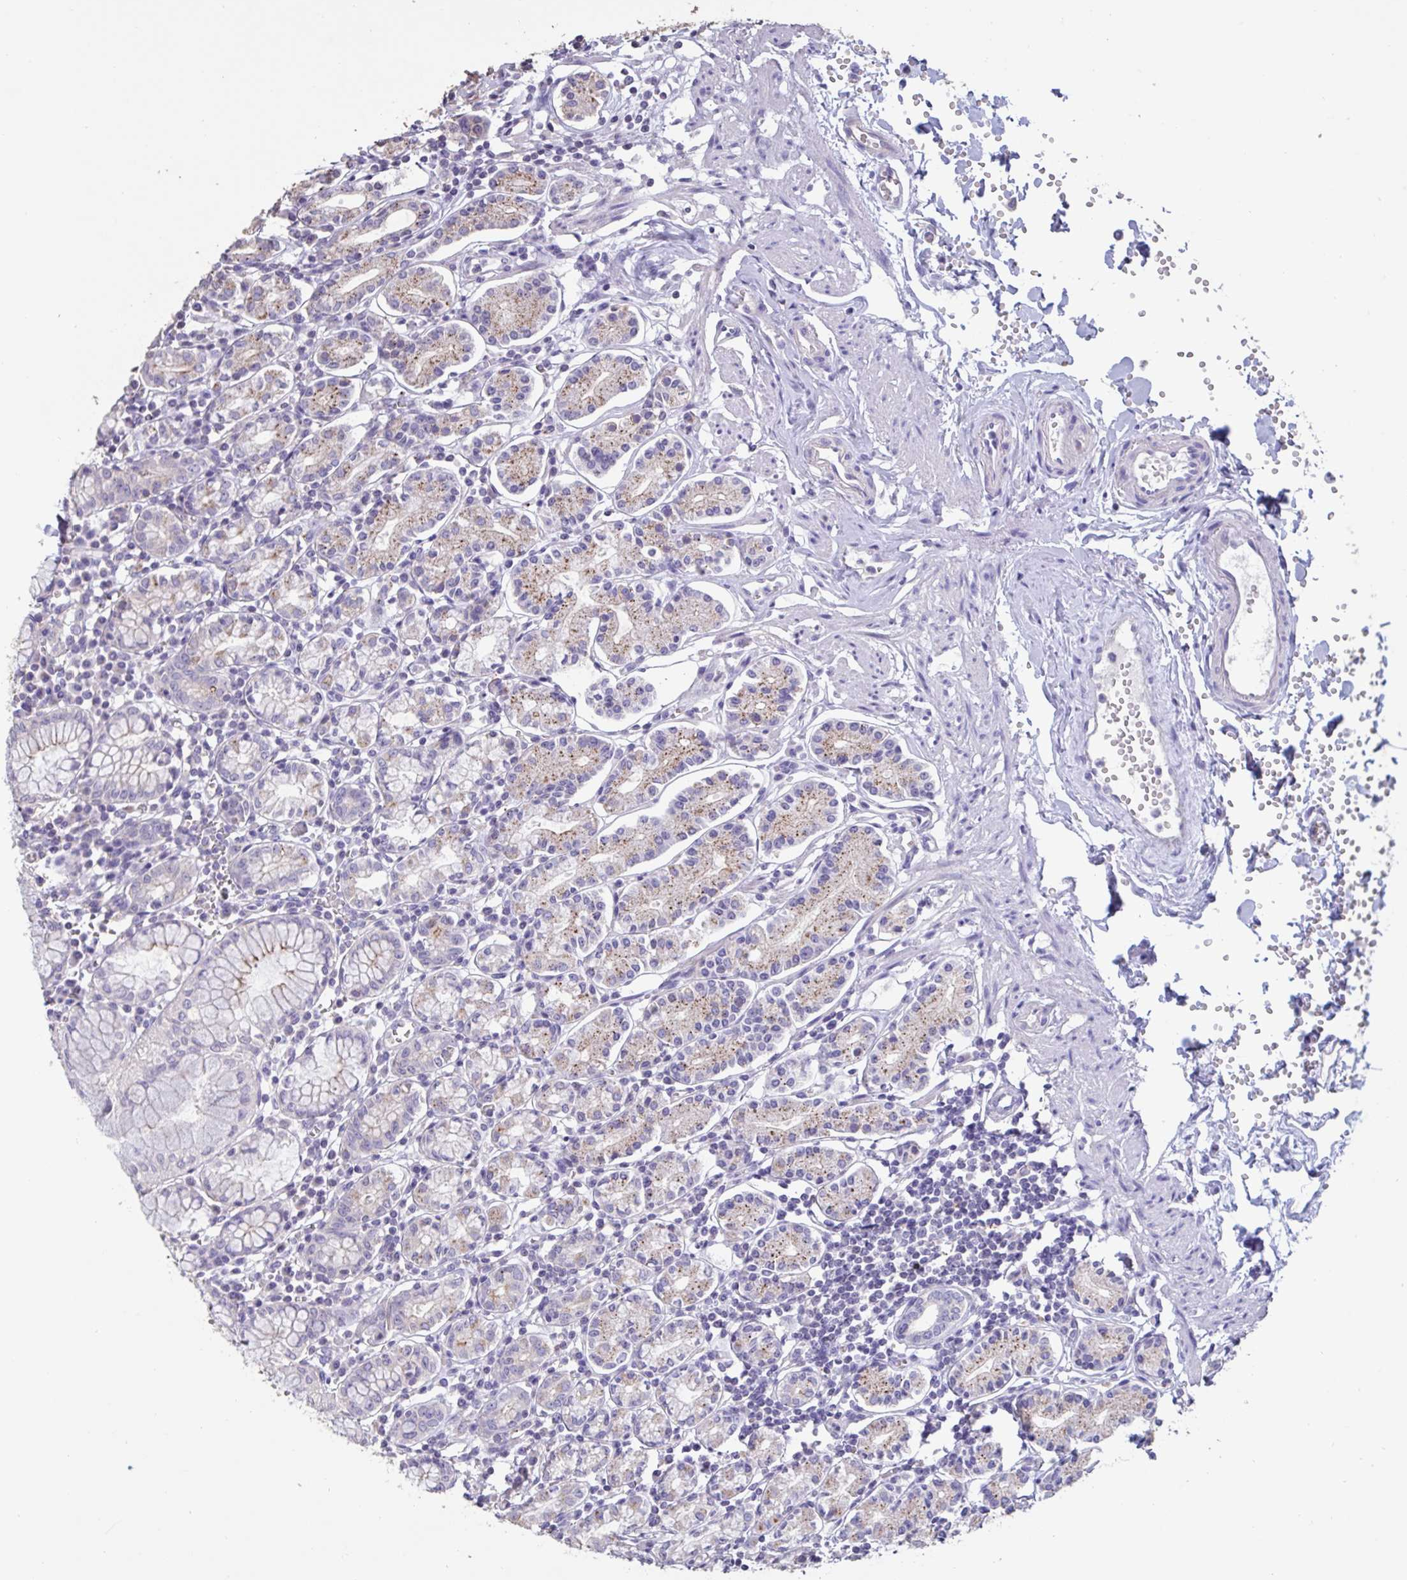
{"staining": {"intensity": "moderate", "quantity": "<25%", "location": "cytoplasmic/membranous"}, "tissue": "stomach", "cell_type": "Glandular cells", "image_type": "normal", "snomed": [{"axis": "morphology", "description": "Normal tissue, NOS"}, {"axis": "topography", "description": "Stomach"}], "caption": "This histopathology image exhibits immunohistochemistry (IHC) staining of unremarkable stomach, with low moderate cytoplasmic/membranous expression in approximately <25% of glandular cells.", "gene": "CHMP5", "patient": {"sex": "female", "age": 62}}